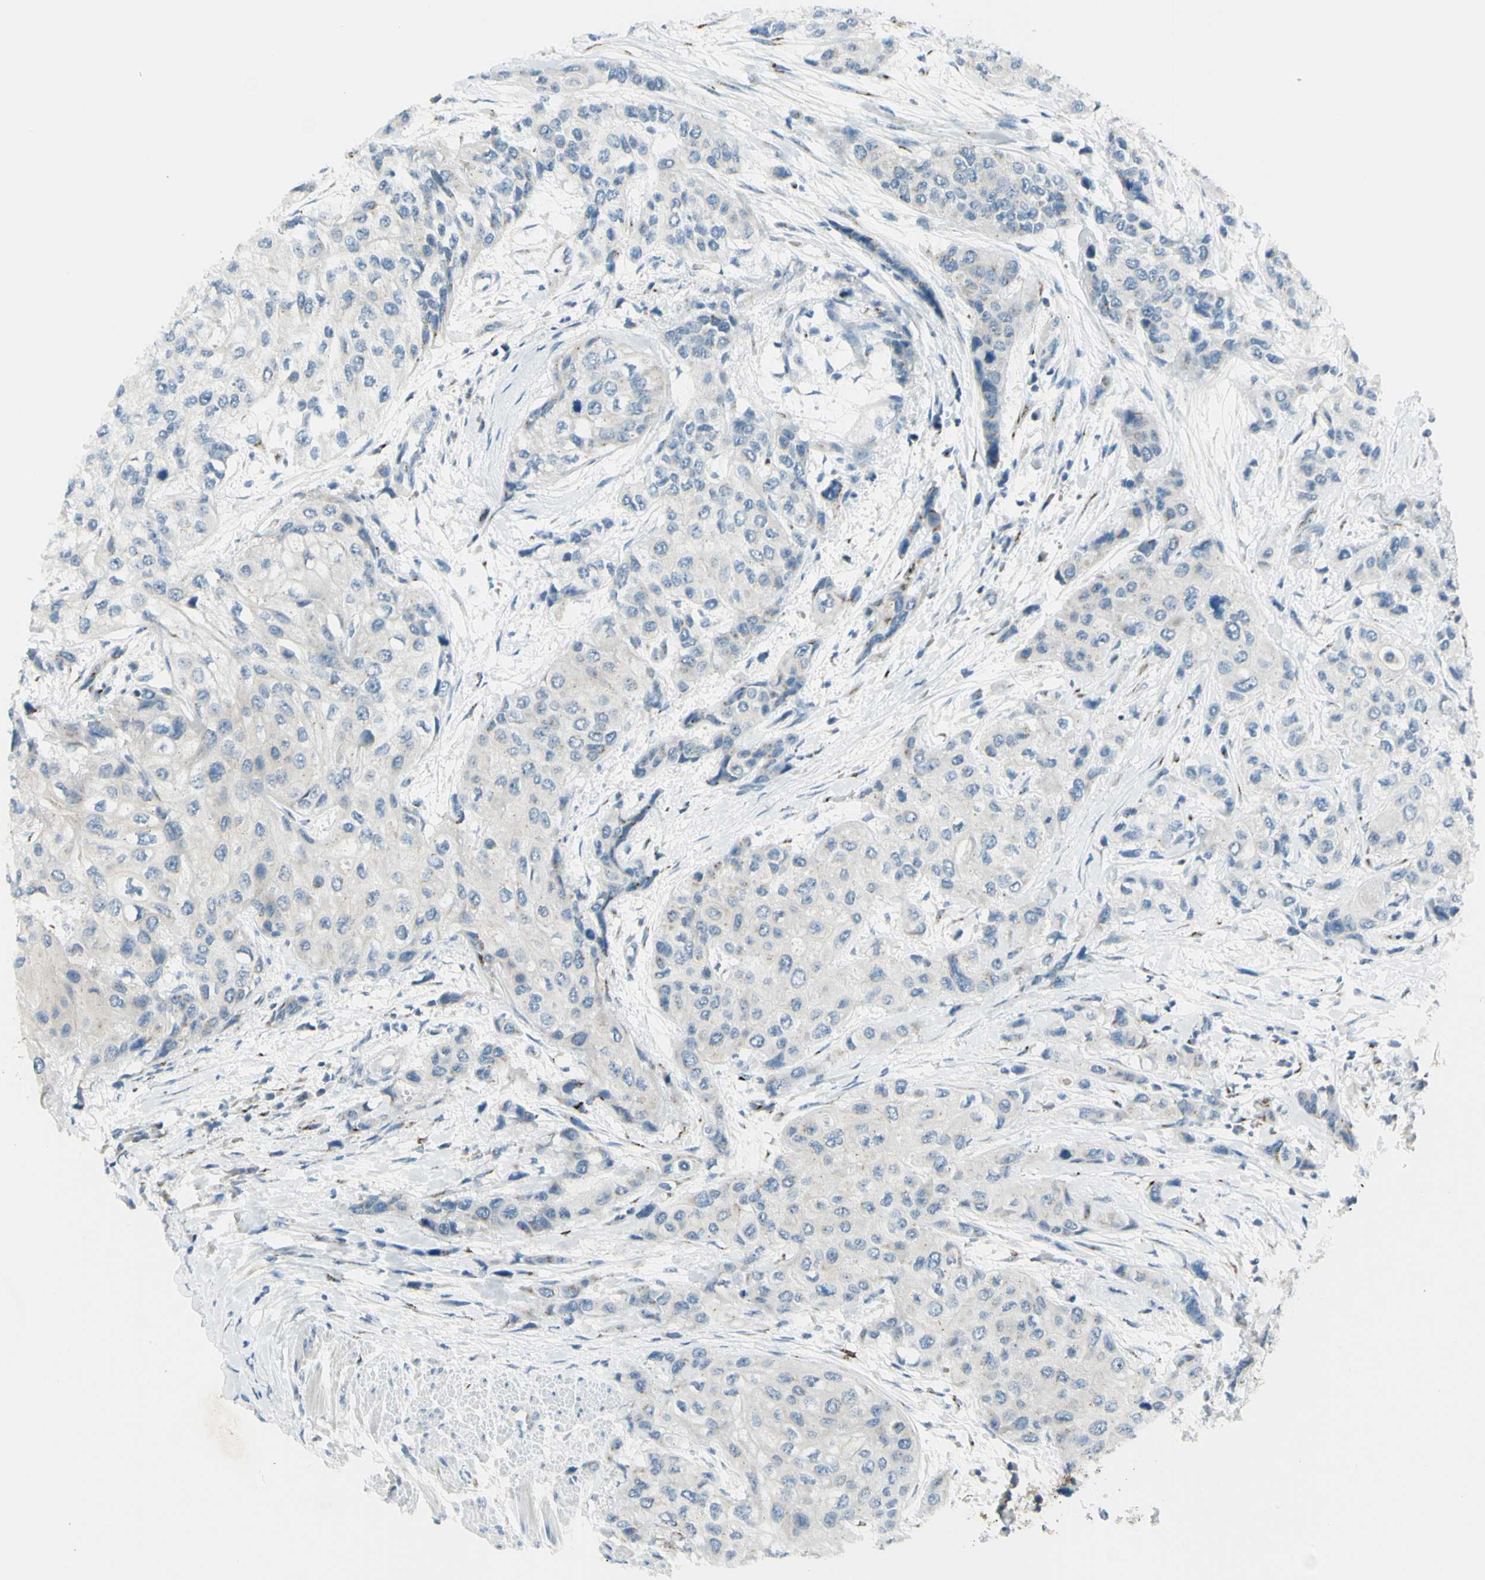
{"staining": {"intensity": "negative", "quantity": "none", "location": "none"}, "tissue": "urothelial cancer", "cell_type": "Tumor cells", "image_type": "cancer", "snomed": [{"axis": "morphology", "description": "Urothelial carcinoma, High grade"}, {"axis": "topography", "description": "Urinary bladder"}], "caption": "IHC of human urothelial cancer demonstrates no expression in tumor cells.", "gene": "B4GALT1", "patient": {"sex": "female", "age": 56}}